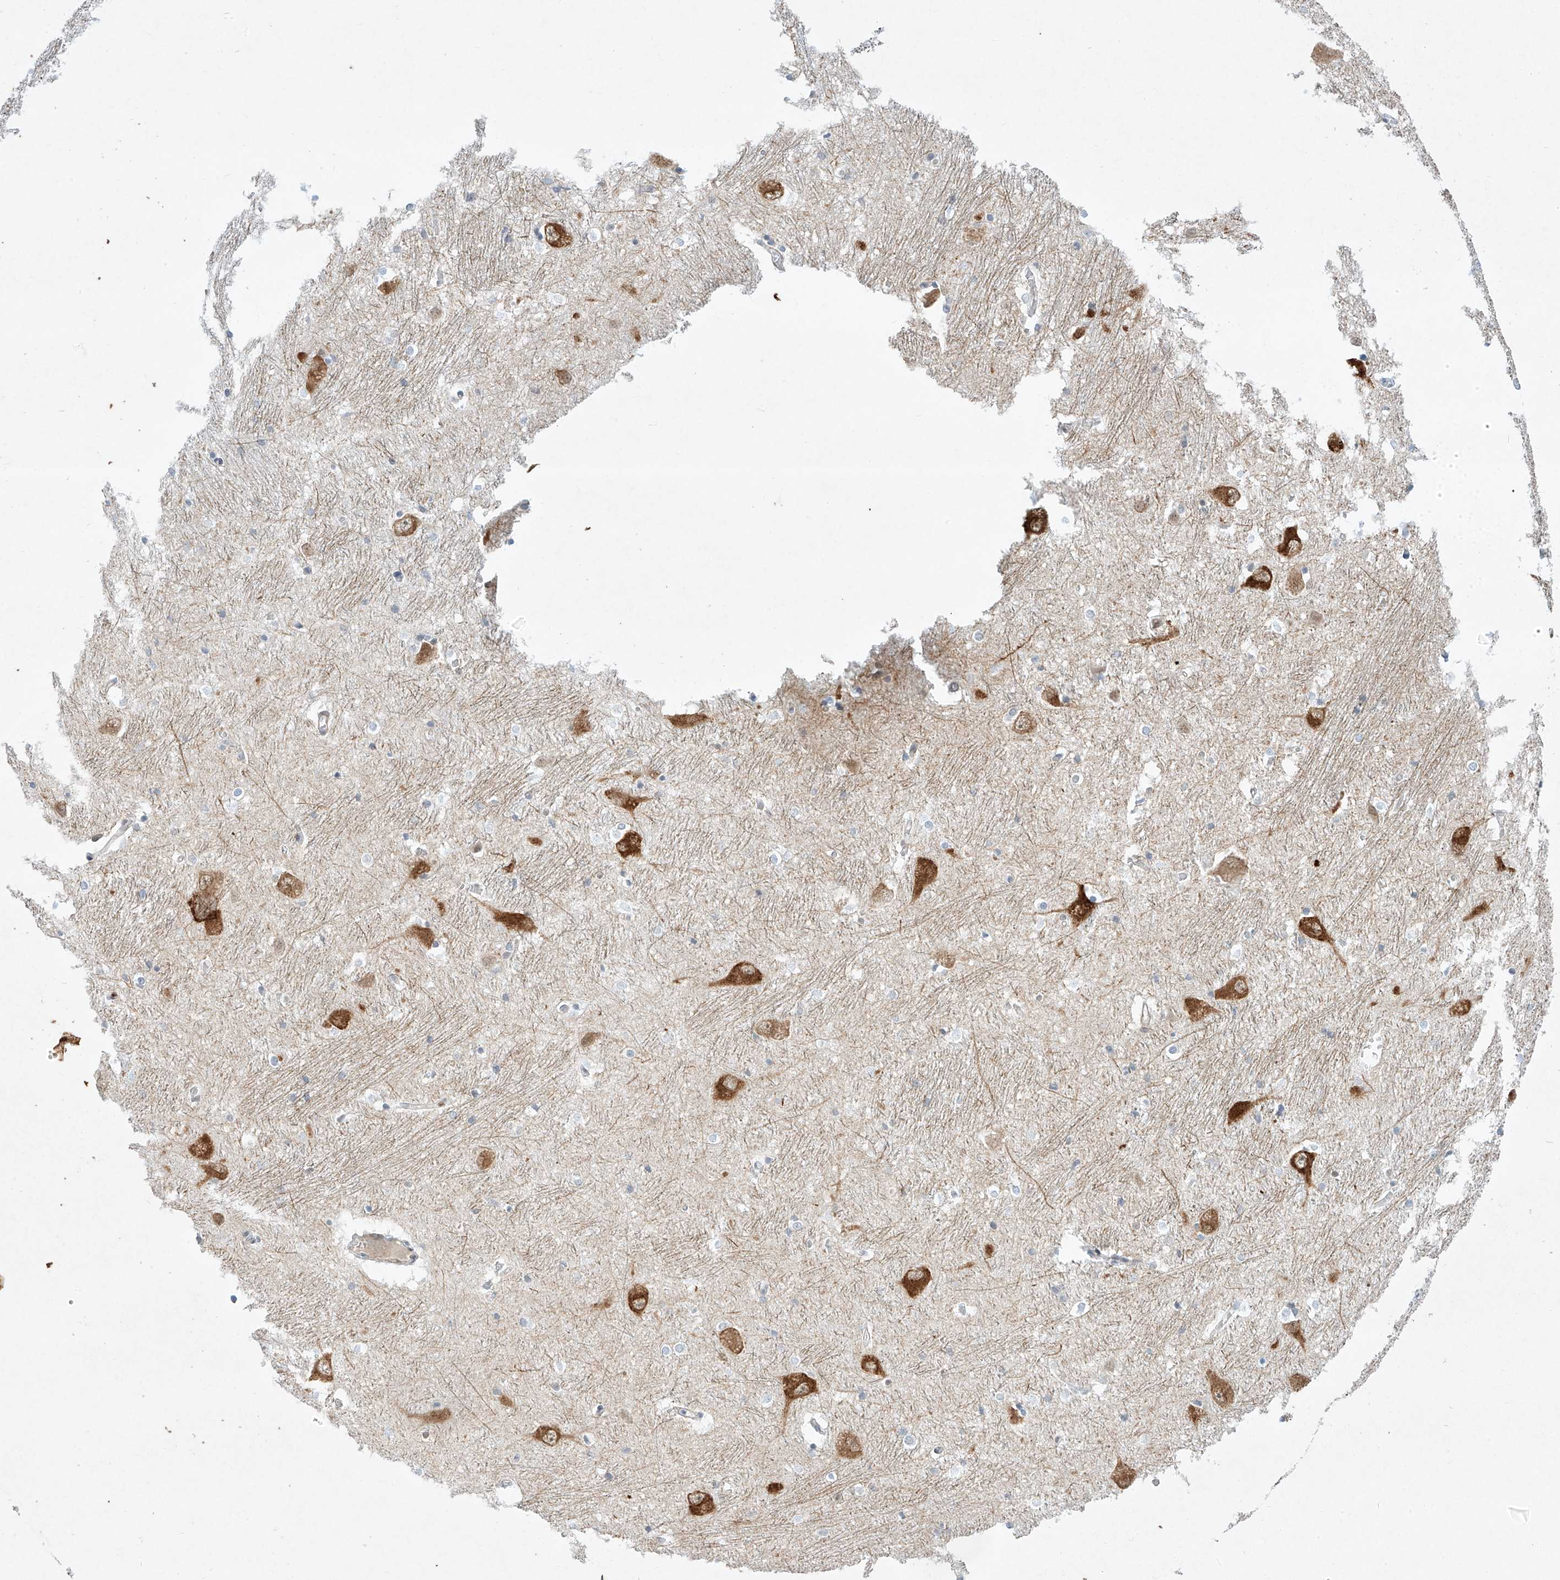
{"staining": {"intensity": "negative", "quantity": "none", "location": "none"}, "tissue": "caudate", "cell_type": "Glial cells", "image_type": "normal", "snomed": [{"axis": "morphology", "description": "Normal tissue, NOS"}, {"axis": "topography", "description": "Lateral ventricle wall"}], "caption": "IHC image of unremarkable caudate: human caudate stained with DAB (3,3'-diaminobenzidine) exhibits no significant protein positivity in glial cells.", "gene": "REEP2", "patient": {"sex": "male", "age": 37}}